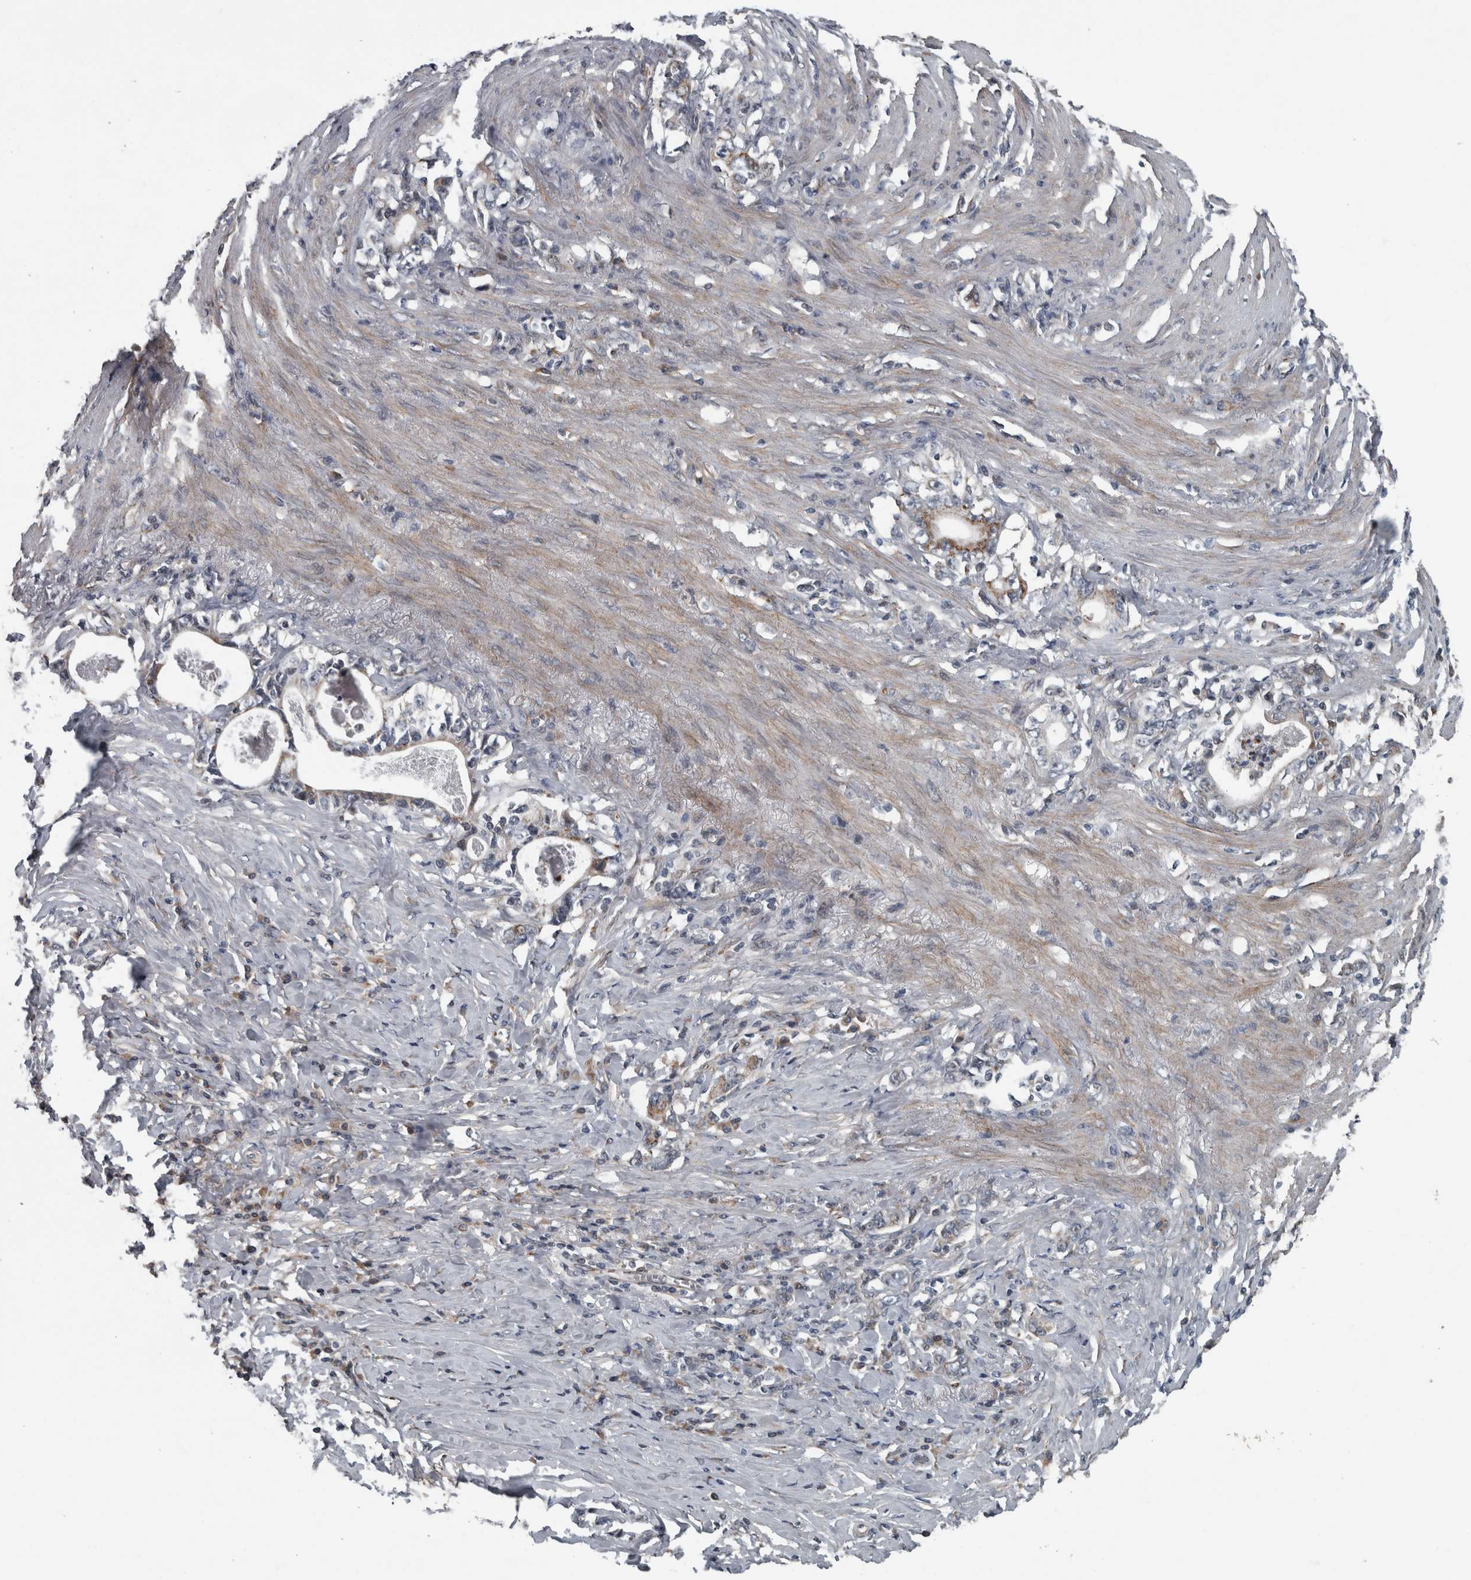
{"staining": {"intensity": "moderate", "quantity": "<25%", "location": "cytoplasmic/membranous"}, "tissue": "stomach cancer", "cell_type": "Tumor cells", "image_type": "cancer", "snomed": [{"axis": "morphology", "description": "Adenocarcinoma, NOS"}, {"axis": "topography", "description": "Stomach, lower"}], "caption": "Immunohistochemistry (IHC) micrograph of stomach cancer stained for a protein (brown), which exhibits low levels of moderate cytoplasmic/membranous staining in approximately <25% of tumor cells.", "gene": "ZNF345", "patient": {"sex": "female", "age": 72}}